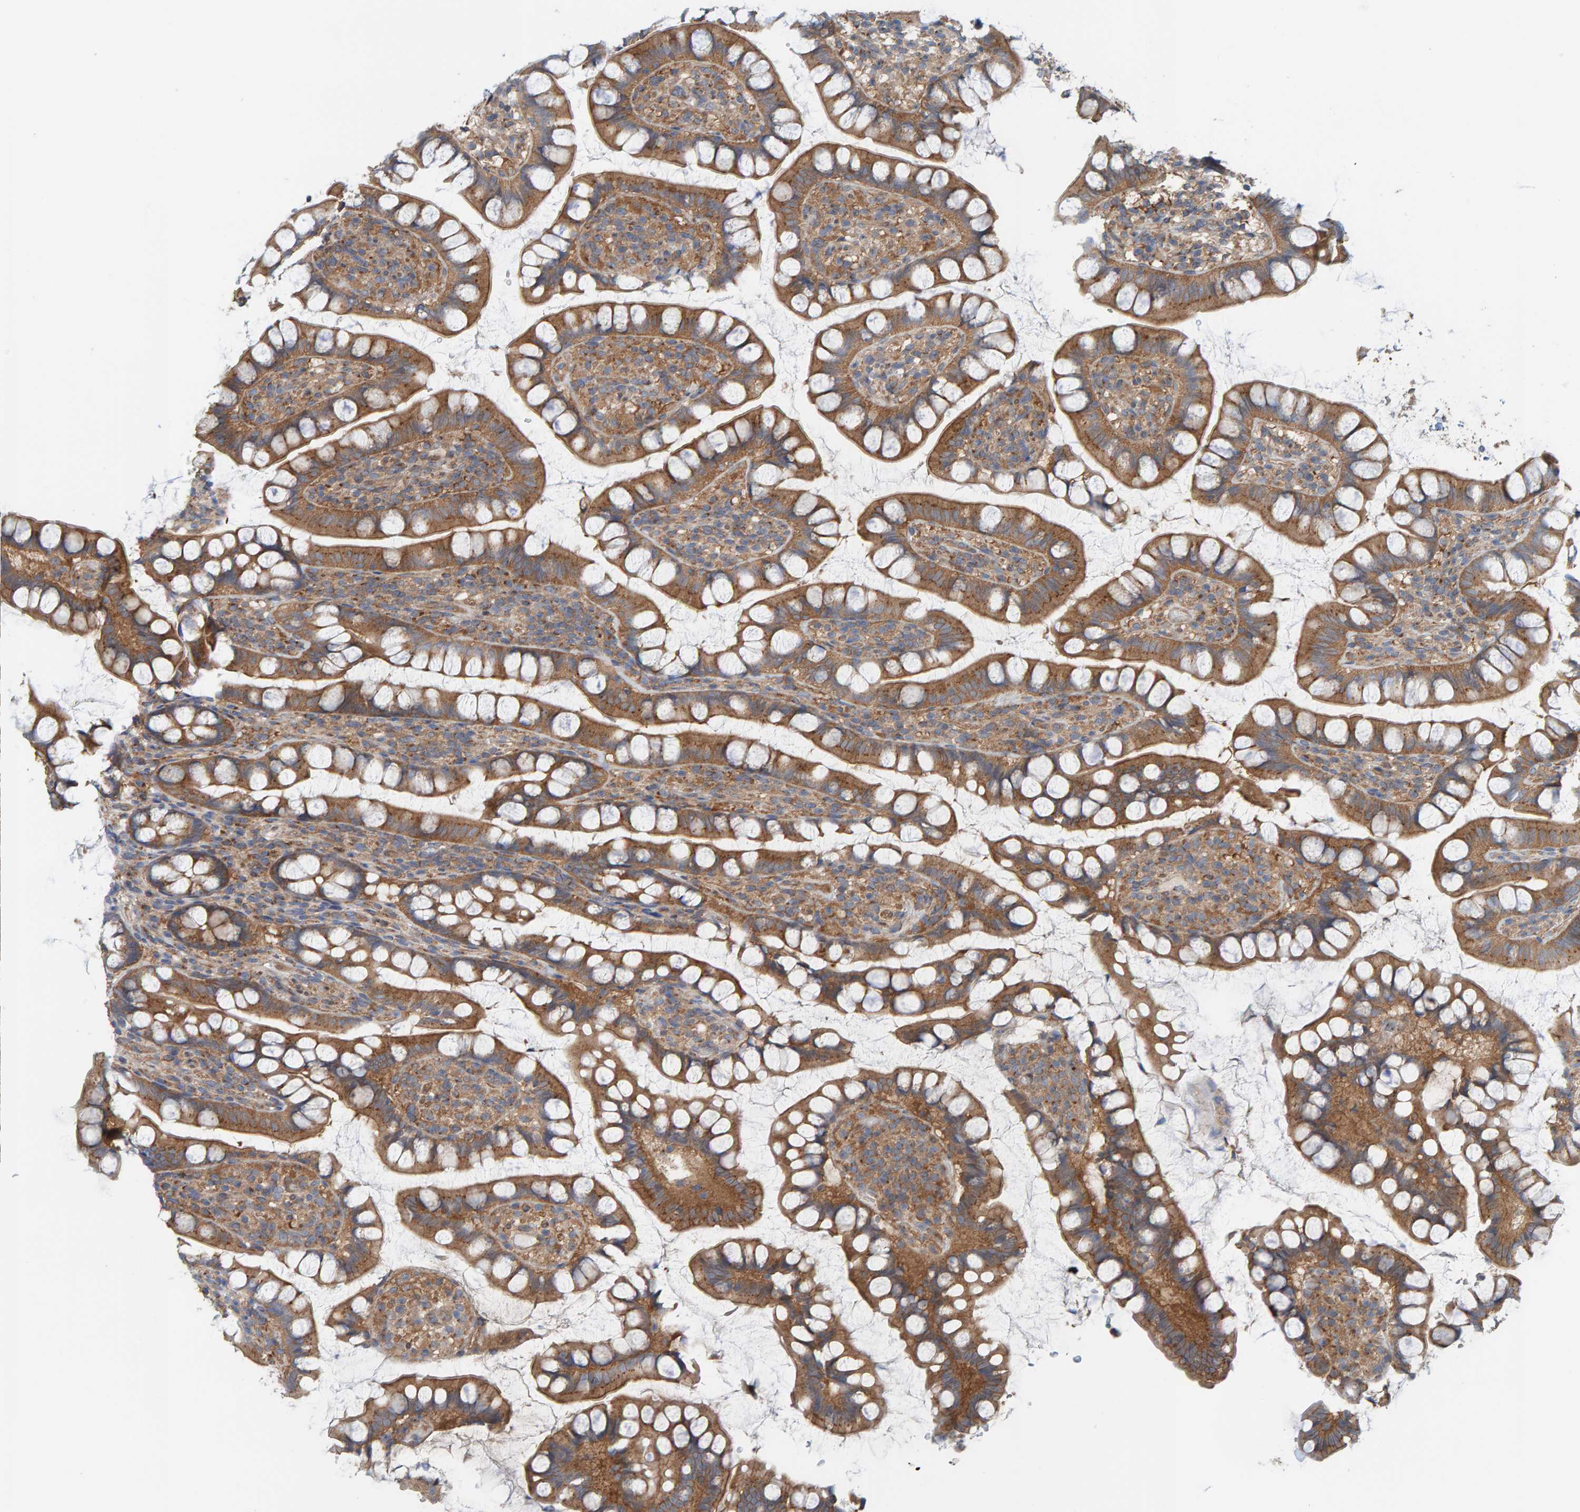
{"staining": {"intensity": "moderate", "quantity": ">75%", "location": "cytoplasmic/membranous"}, "tissue": "small intestine", "cell_type": "Glandular cells", "image_type": "normal", "snomed": [{"axis": "morphology", "description": "Normal tissue, NOS"}, {"axis": "topography", "description": "Smooth muscle"}, {"axis": "topography", "description": "Small intestine"}], "caption": "Immunohistochemistry of normal human small intestine demonstrates medium levels of moderate cytoplasmic/membranous positivity in about >75% of glandular cells. Using DAB (3,3'-diaminobenzidine) (brown) and hematoxylin (blue) stains, captured at high magnification using brightfield microscopy.", "gene": "UBAP1", "patient": {"sex": "female", "age": 84}}